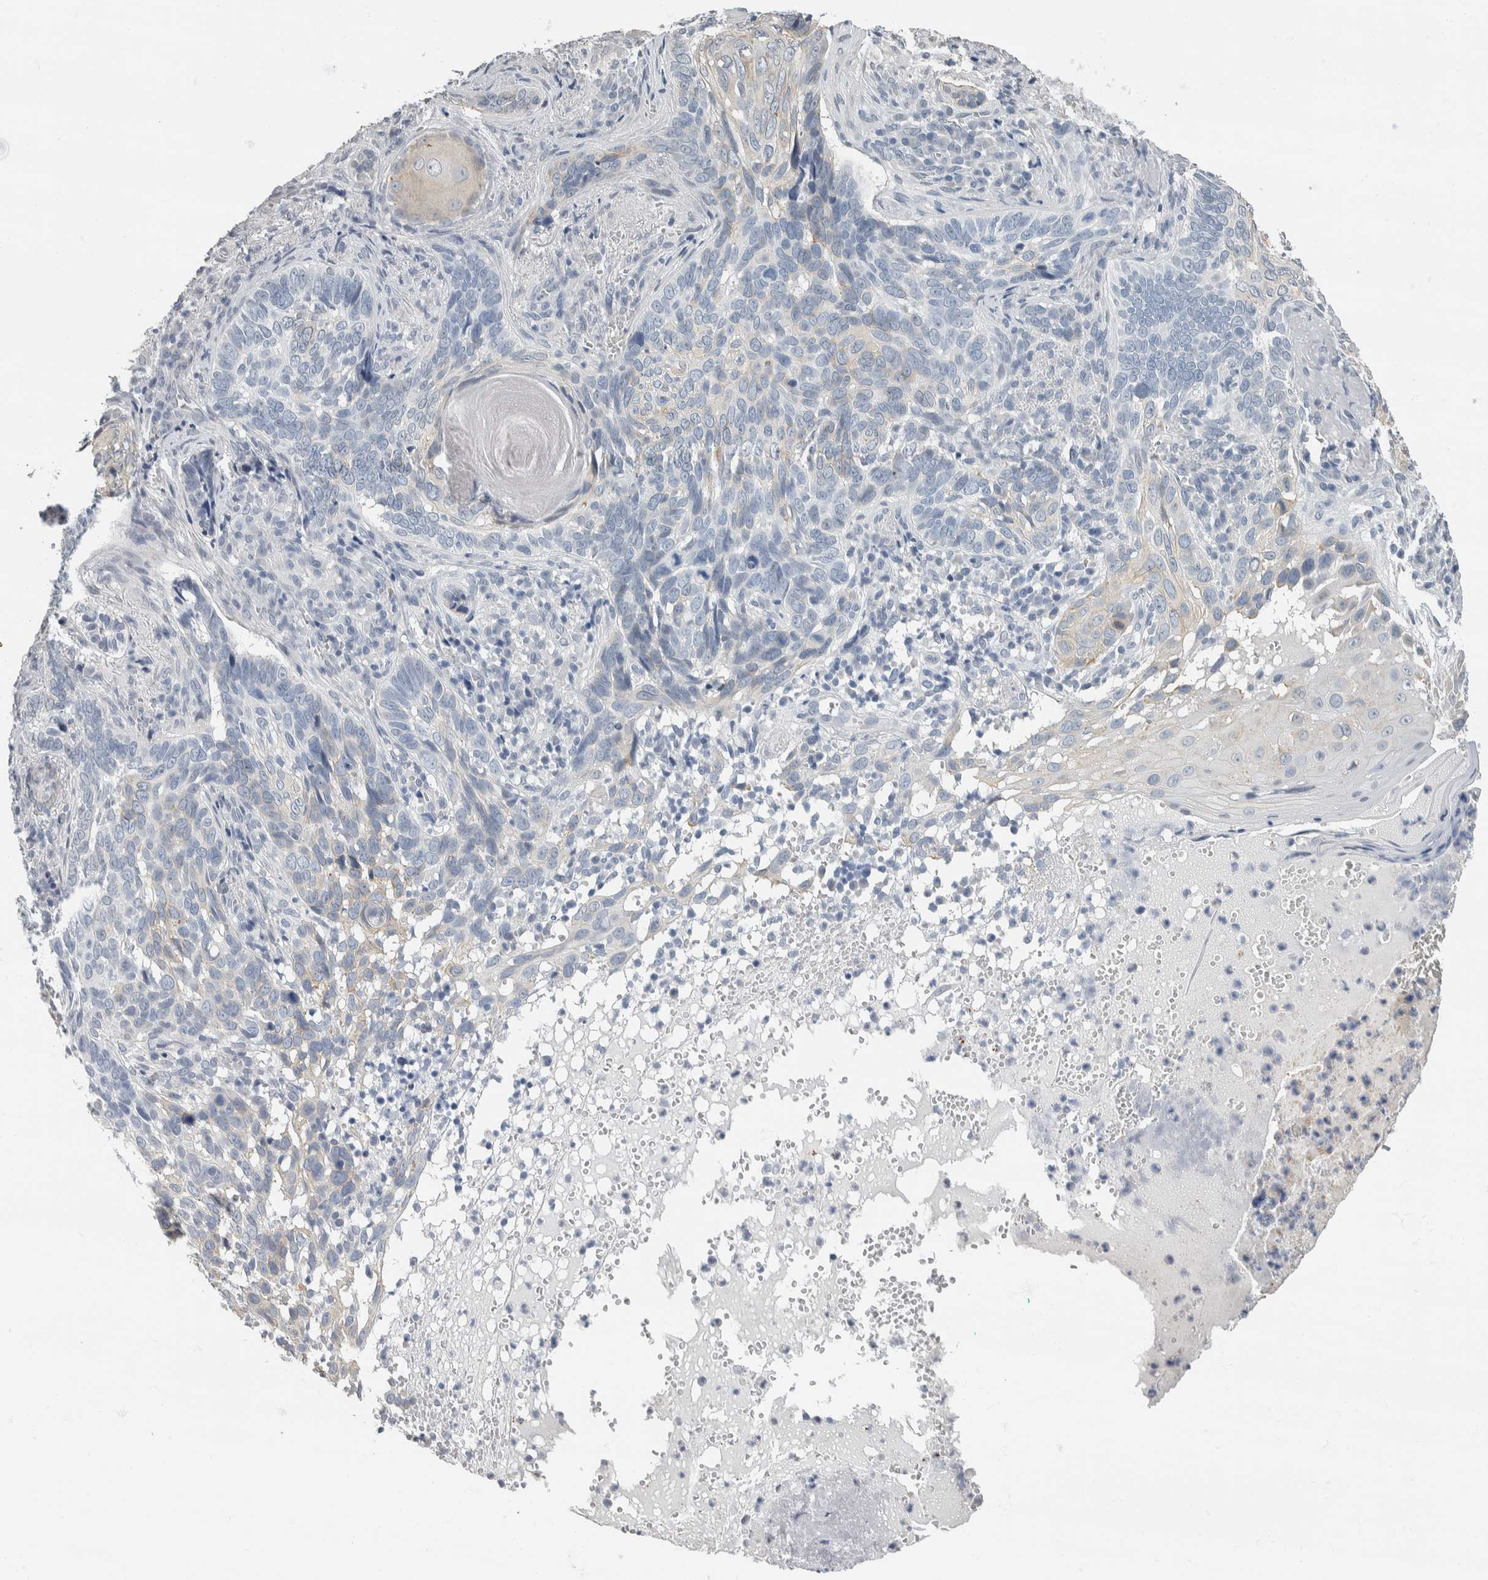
{"staining": {"intensity": "negative", "quantity": "none", "location": "none"}, "tissue": "skin cancer", "cell_type": "Tumor cells", "image_type": "cancer", "snomed": [{"axis": "morphology", "description": "Basal cell carcinoma"}, {"axis": "topography", "description": "Skin"}], "caption": "Immunohistochemistry histopathology image of neoplastic tissue: human skin basal cell carcinoma stained with DAB (3,3'-diaminobenzidine) exhibits no significant protein staining in tumor cells.", "gene": "NEFM", "patient": {"sex": "female", "age": 89}}